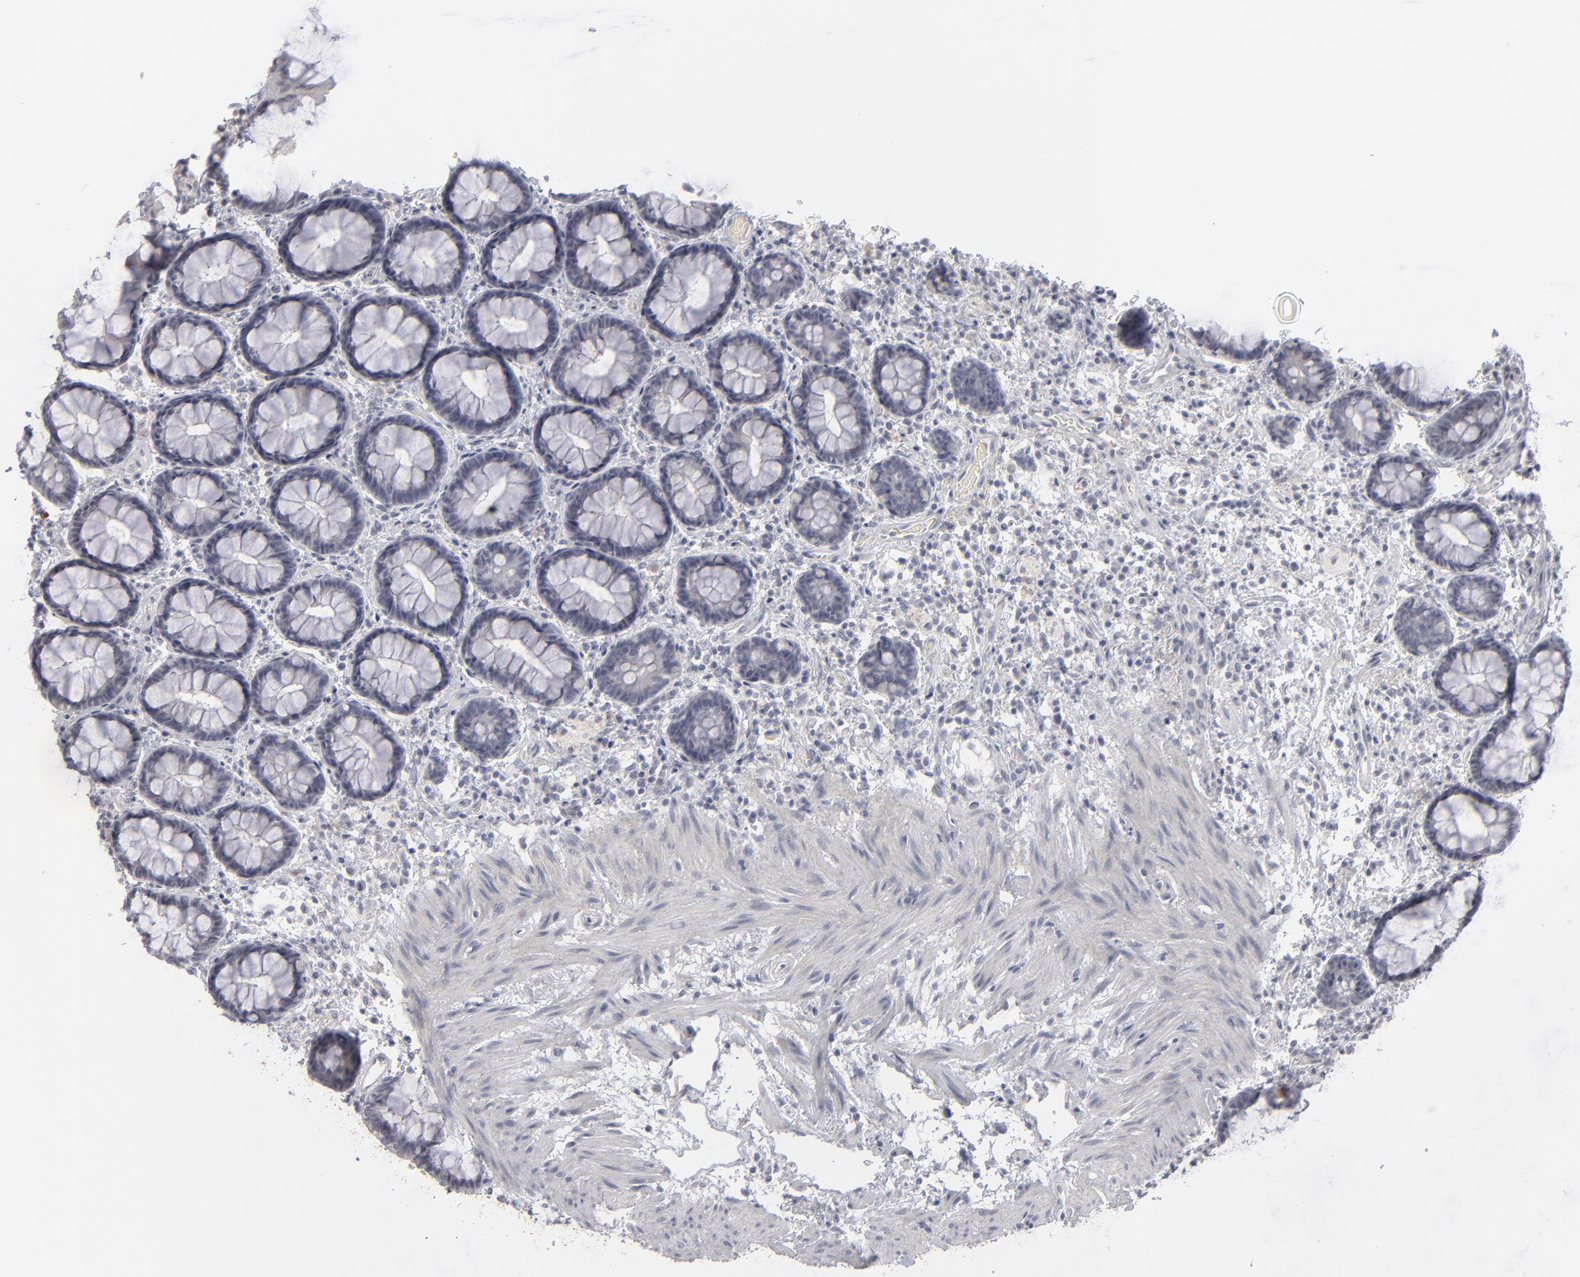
{"staining": {"intensity": "negative", "quantity": "none", "location": "none"}, "tissue": "rectum", "cell_type": "Glandular cells", "image_type": "normal", "snomed": [{"axis": "morphology", "description": "Normal tissue, NOS"}, {"axis": "topography", "description": "Rectum"}], "caption": "This is an immunohistochemistry image of normal human rectum. There is no staining in glandular cells.", "gene": "KIAA1210", "patient": {"sex": "male", "age": 92}}